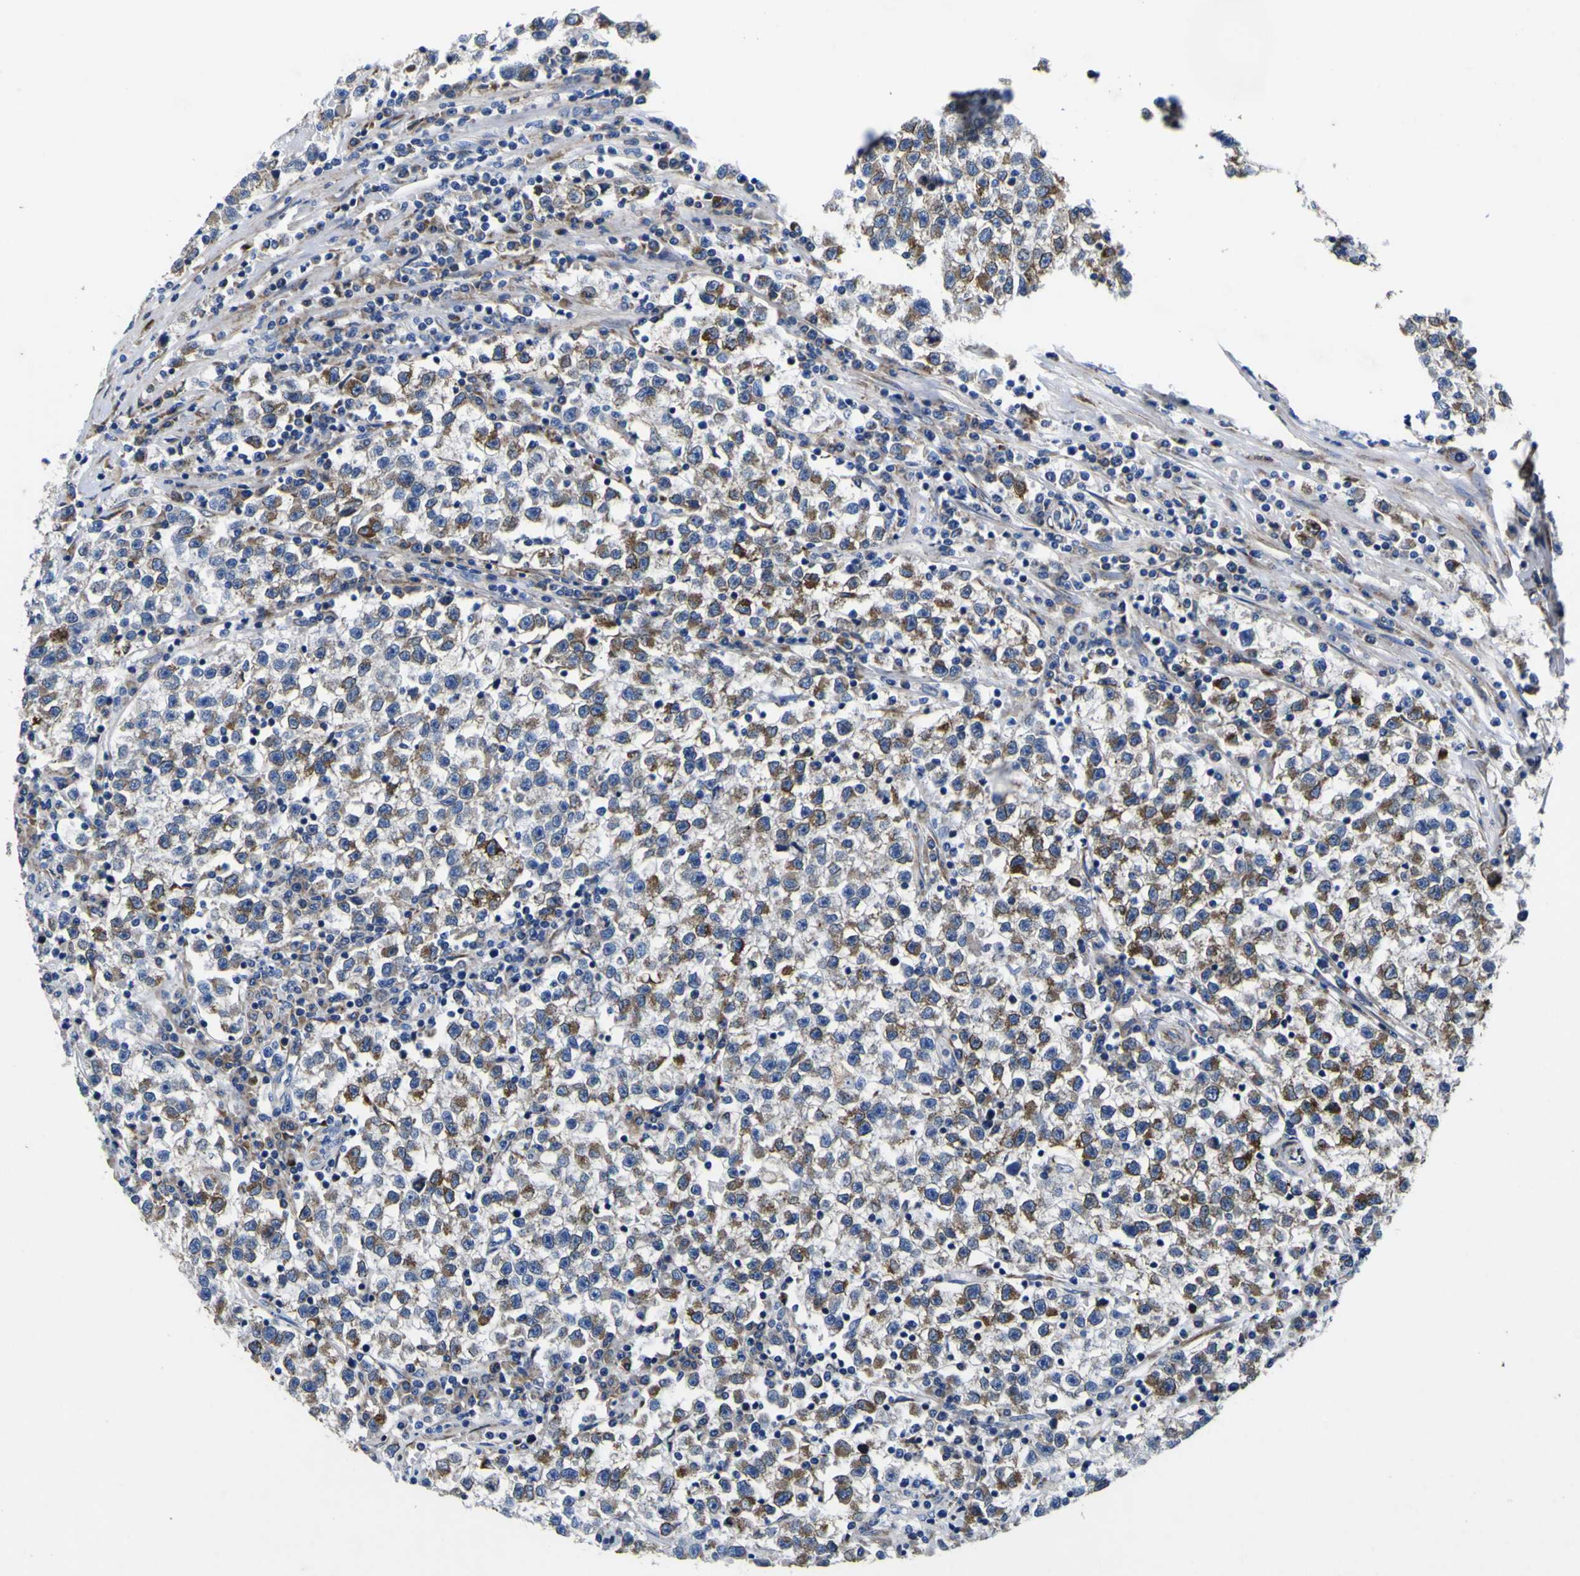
{"staining": {"intensity": "moderate", "quantity": "25%-75%", "location": "cytoplasmic/membranous"}, "tissue": "testis cancer", "cell_type": "Tumor cells", "image_type": "cancer", "snomed": [{"axis": "morphology", "description": "Seminoma, NOS"}, {"axis": "topography", "description": "Testis"}], "caption": "IHC (DAB) staining of human testis cancer (seminoma) exhibits moderate cytoplasmic/membranous protein positivity in about 25%-75% of tumor cells. (DAB = brown stain, brightfield microscopy at high magnification).", "gene": "SCD", "patient": {"sex": "male", "age": 22}}